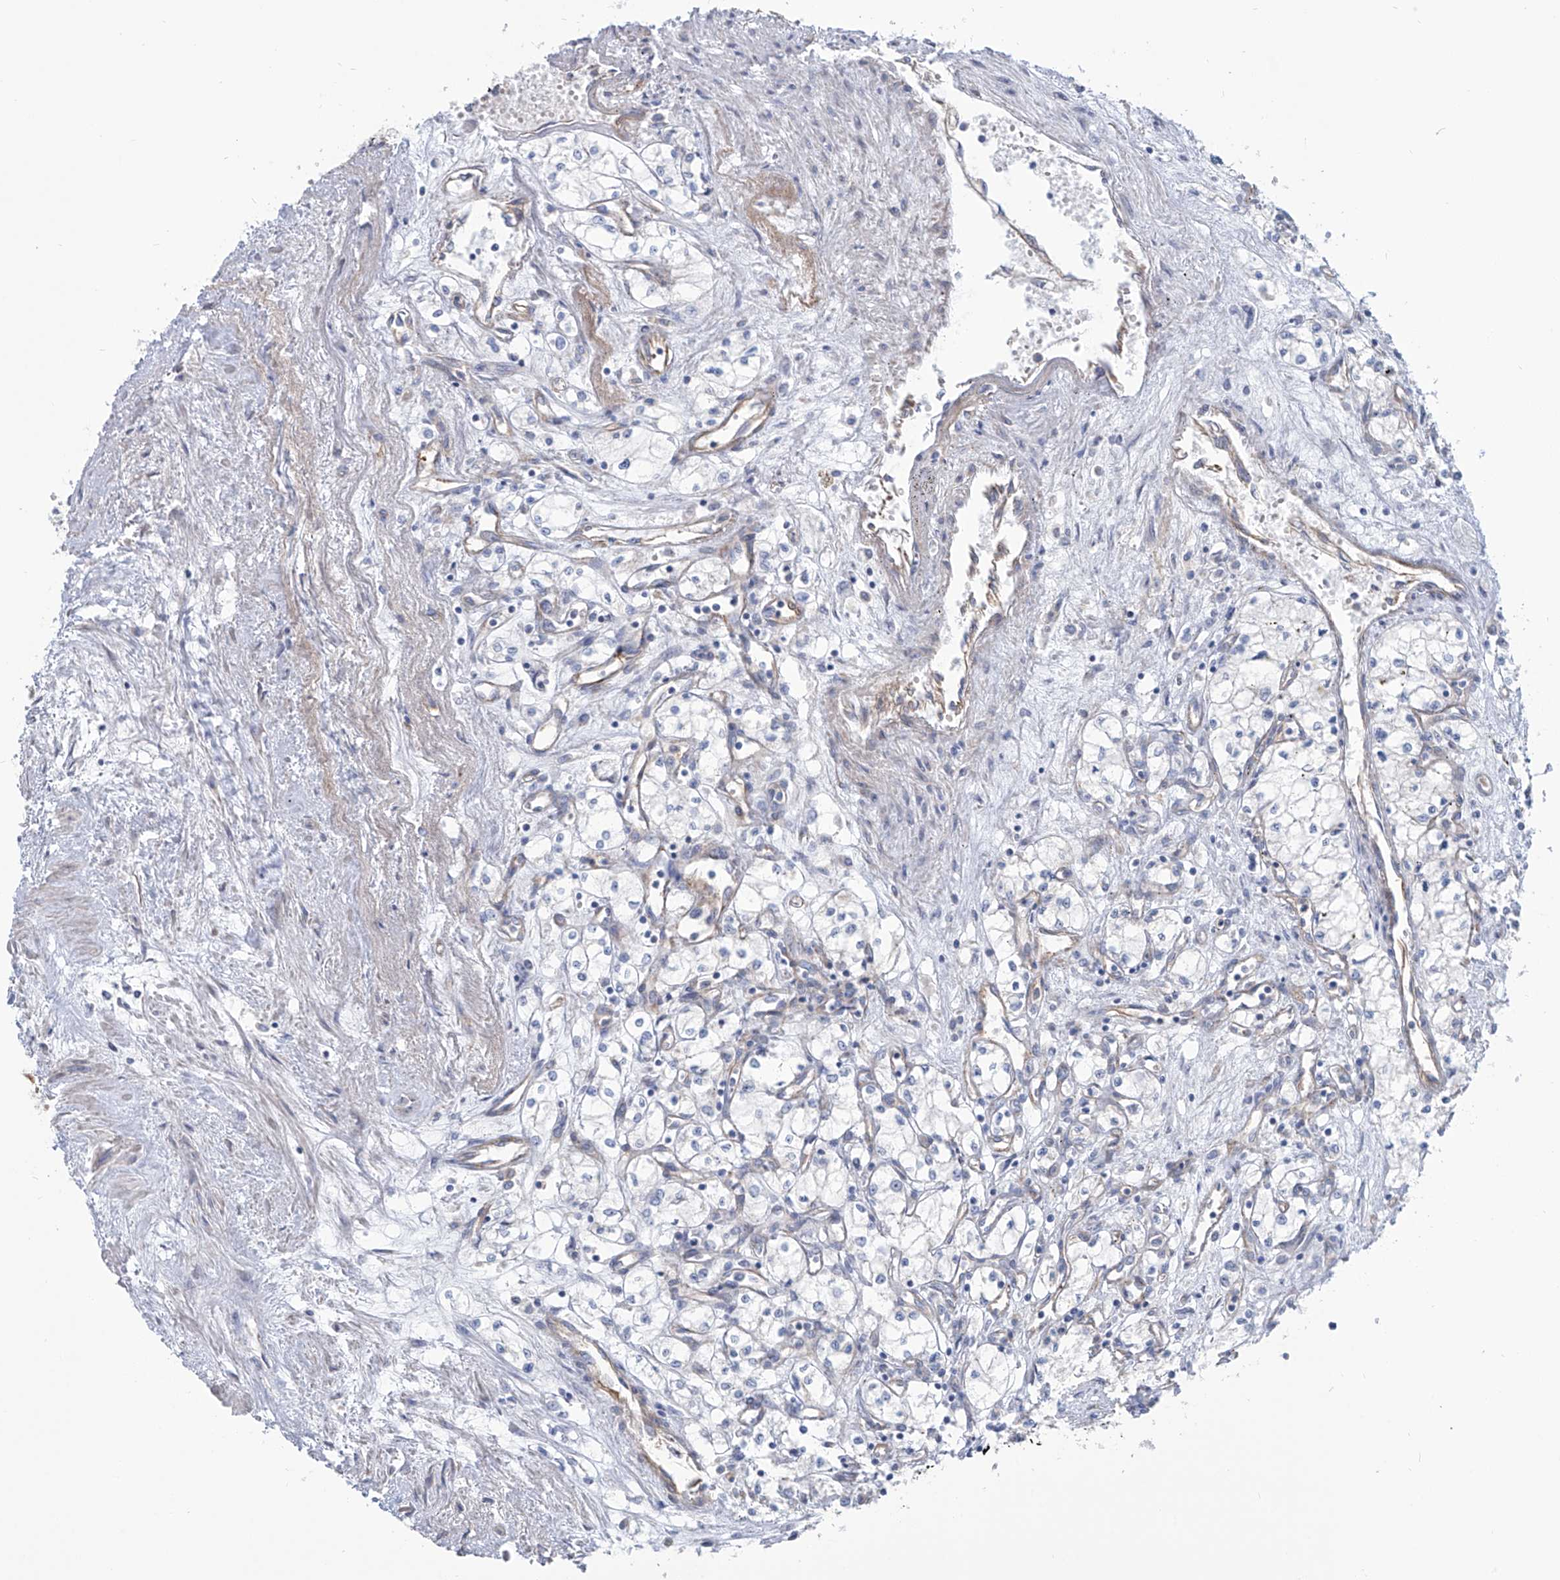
{"staining": {"intensity": "negative", "quantity": "none", "location": "none"}, "tissue": "renal cancer", "cell_type": "Tumor cells", "image_type": "cancer", "snomed": [{"axis": "morphology", "description": "Adenocarcinoma, NOS"}, {"axis": "topography", "description": "Kidney"}], "caption": "Tumor cells show no significant expression in renal cancer (adenocarcinoma).", "gene": "TMEM209", "patient": {"sex": "male", "age": 59}}